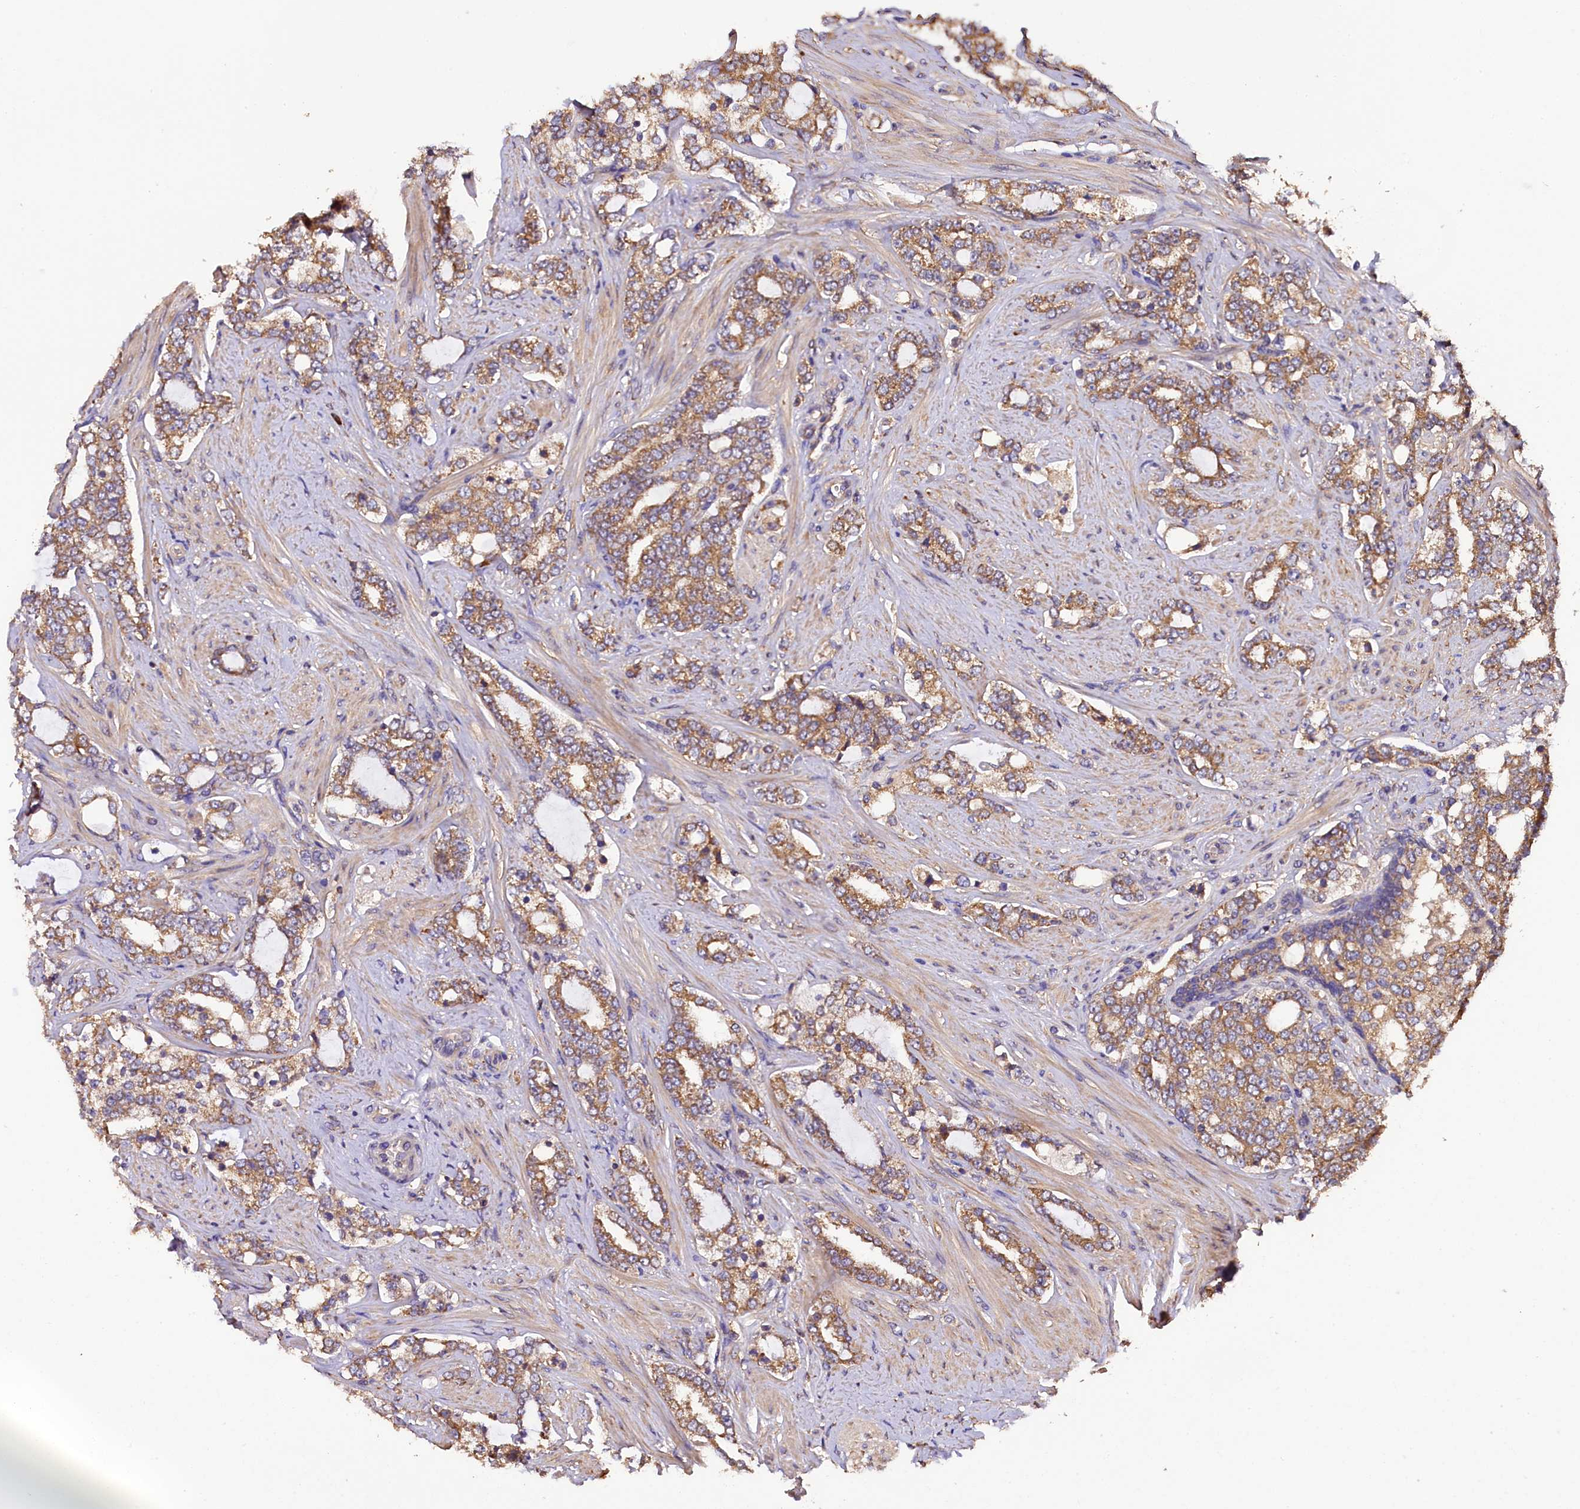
{"staining": {"intensity": "moderate", "quantity": ">75%", "location": "cytoplasmic/membranous"}, "tissue": "prostate cancer", "cell_type": "Tumor cells", "image_type": "cancer", "snomed": [{"axis": "morphology", "description": "Adenocarcinoma, High grade"}, {"axis": "topography", "description": "Prostate"}], "caption": "Tumor cells exhibit medium levels of moderate cytoplasmic/membranous expression in about >75% of cells in prostate cancer (adenocarcinoma (high-grade)).", "gene": "ENKD1", "patient": {"sex": "male", "age": 64}}